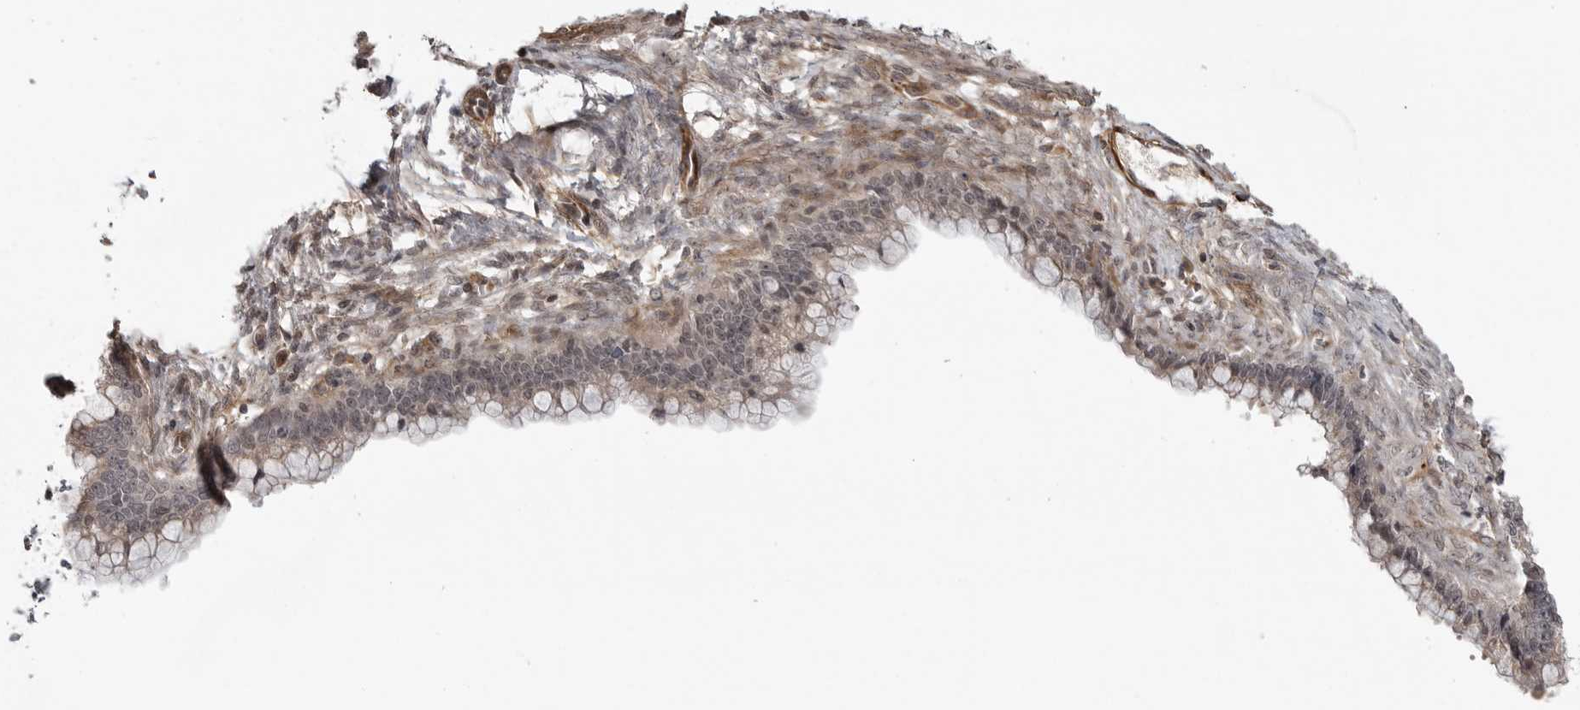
{"staining": {"intensity": "weak", "quantity": ">75%", "location": "cytoplasmic/membranous,nuclear"}, "tissue": "cervical cancer", "cell_type": "Tumor cells", "image_type": "cancer", "snomed": [{"axis": "morphology", "description": "Adenocarcinoma, NOS"}, {"axis": "topography", "description": "Cervix"}], "caption": "Immunohistochemical staining of cervical cancer exhibits weak cytoplasmic/membranous and nuclear protein expression in approximately >75% of tumor cells. Immunohistochemistry stains the protein in brown and the nuclei are stained blue.", "gene": "TUT4", "patient": {"sex": "female", "age": 44}}